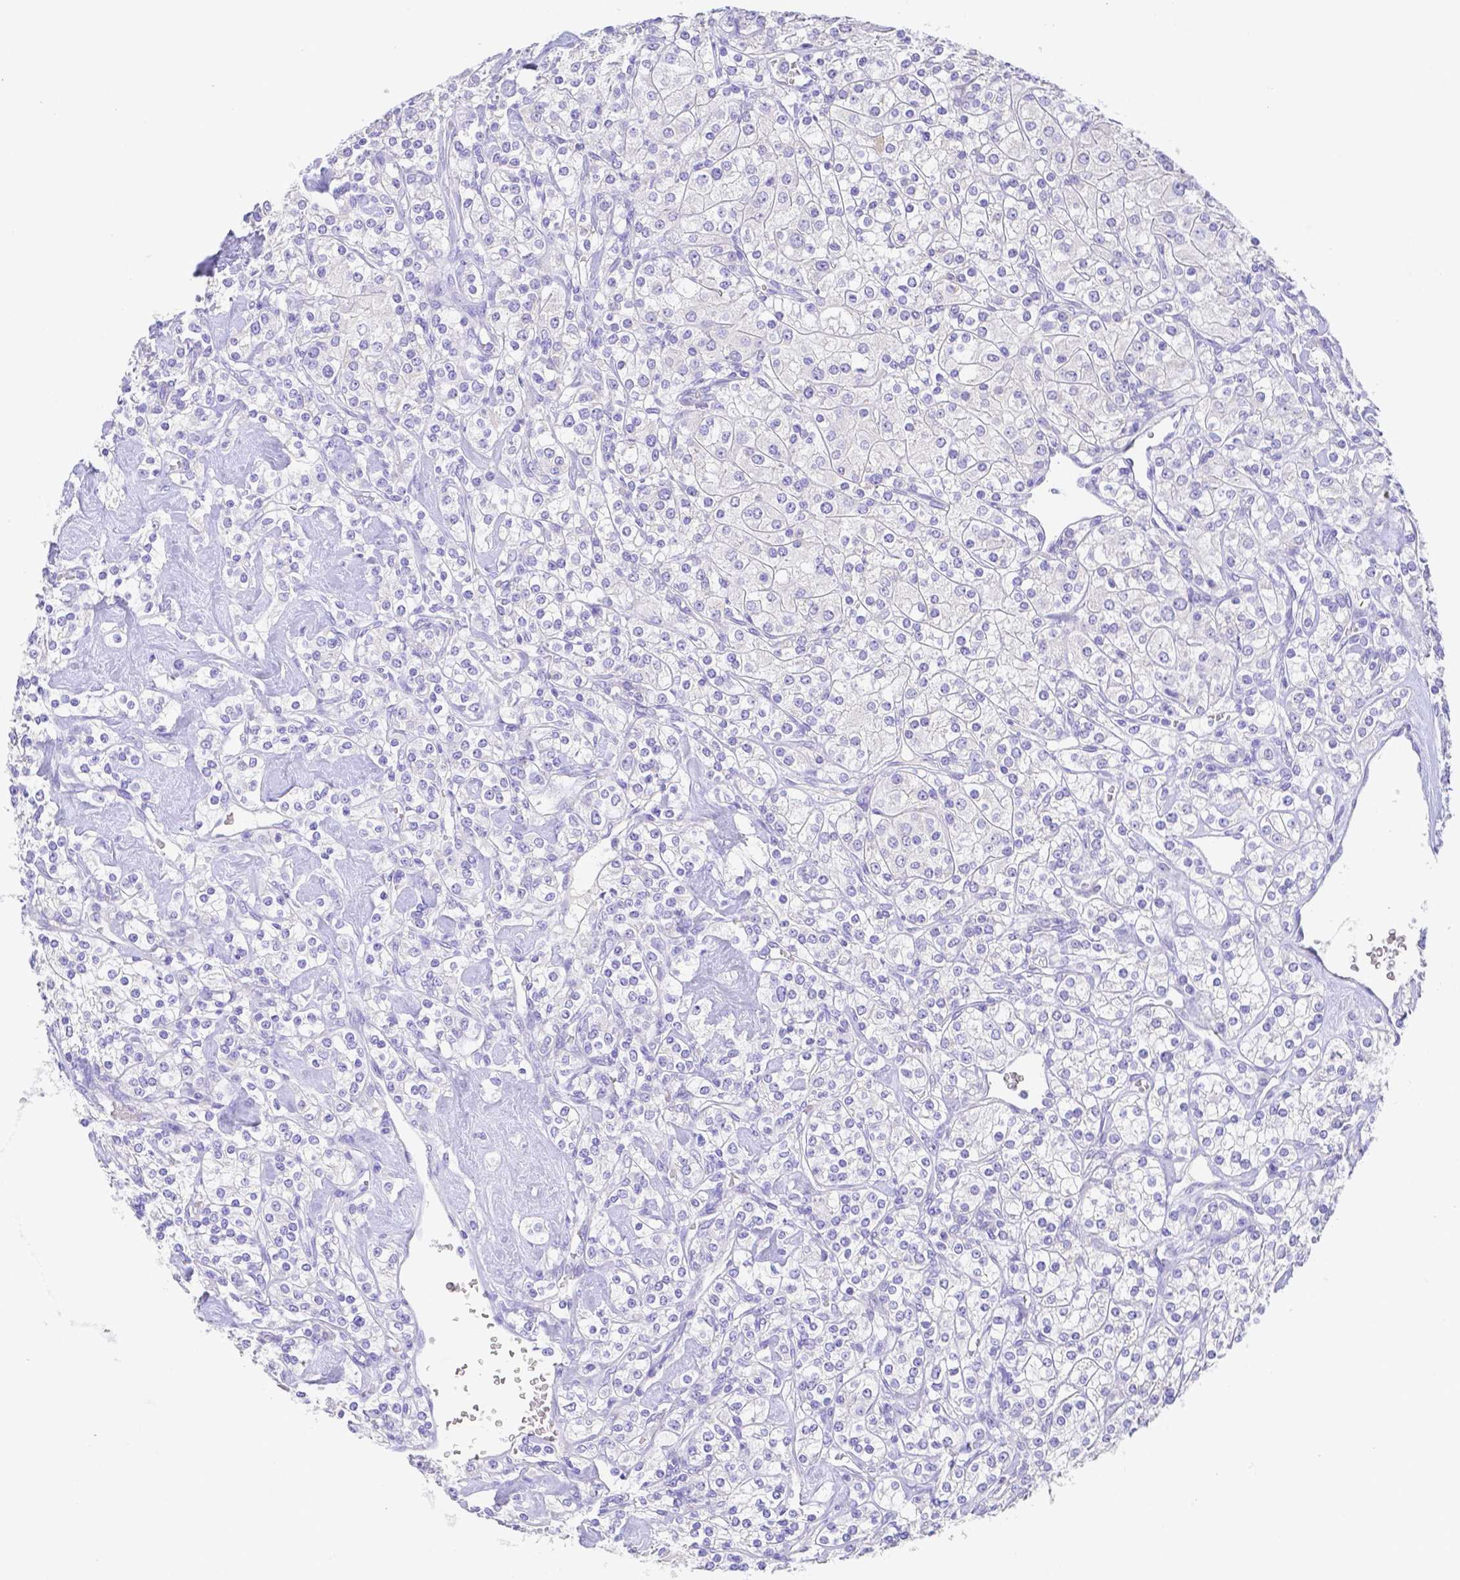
{"staining": {"intensity": "negative", "quantity": "none", "location": "none"}, "tissue": "renal cancer", "cell_type": "Tumor cells", "image_type": "cancer", "snomed": [{"axis": "morphology", "description": "Adenocarcinoma, NOS"}, {"axis": "topography", "description": "Kidney"}], "caption": "Immunohistochemistry photomicrograph of neoplastic tissue: adenocarcinoma (renal) stained with DAB (3,3'-diaminobenzidine) exhibits no significant protein staining in tumor cells. The staining is performed using DAB (3,3'-diaminobenzidine) brown chromogen with nuclei counter-stained in using hematoxylin.", "gene": "ZG16B", "patient": {"sex": "male", "age": 77}}